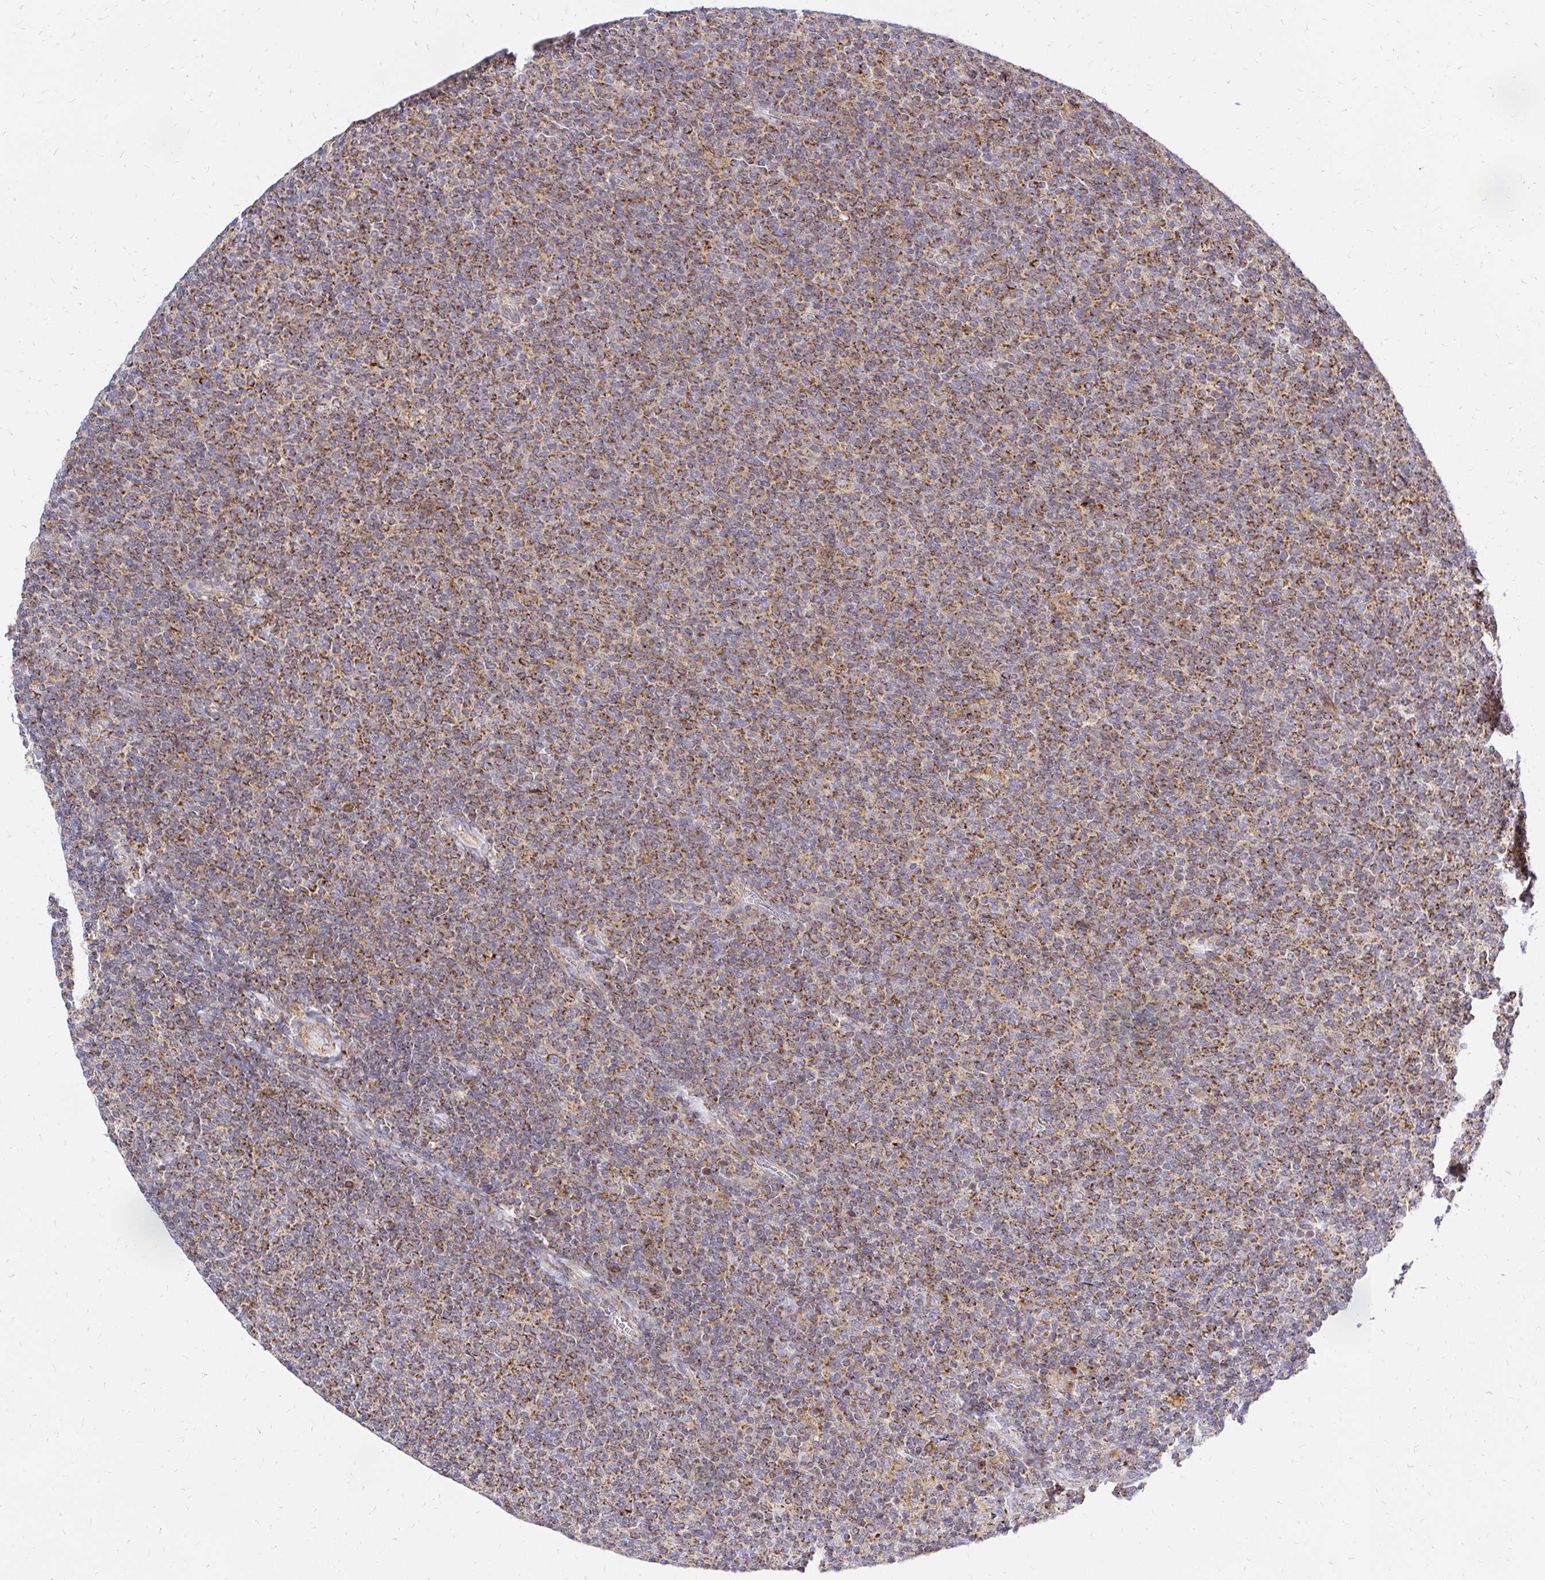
{"staining": {"intensity": "moderate", "quantity": ">75%", "location": "cytoplasmic/membranous"}, "tissue": "lymphoma", "cell_type": "Tumor cells", "image_type": "cancer", "snomed": [{"axis": "morphology", "description": "Malignant lymphoma, non-Hodgkin's type, Low grade"}, {"axis": "topography", "description": "Lymph node"}], "caption": "The photomicrograph demonstrates immunohistochemical staining of lymphoma. There is moderate cytoplasmic/membranous staining is seen in about >75% of tumor cells.", "gene": "MRPL13", "patient": {"sex": "male", "age": 52}}